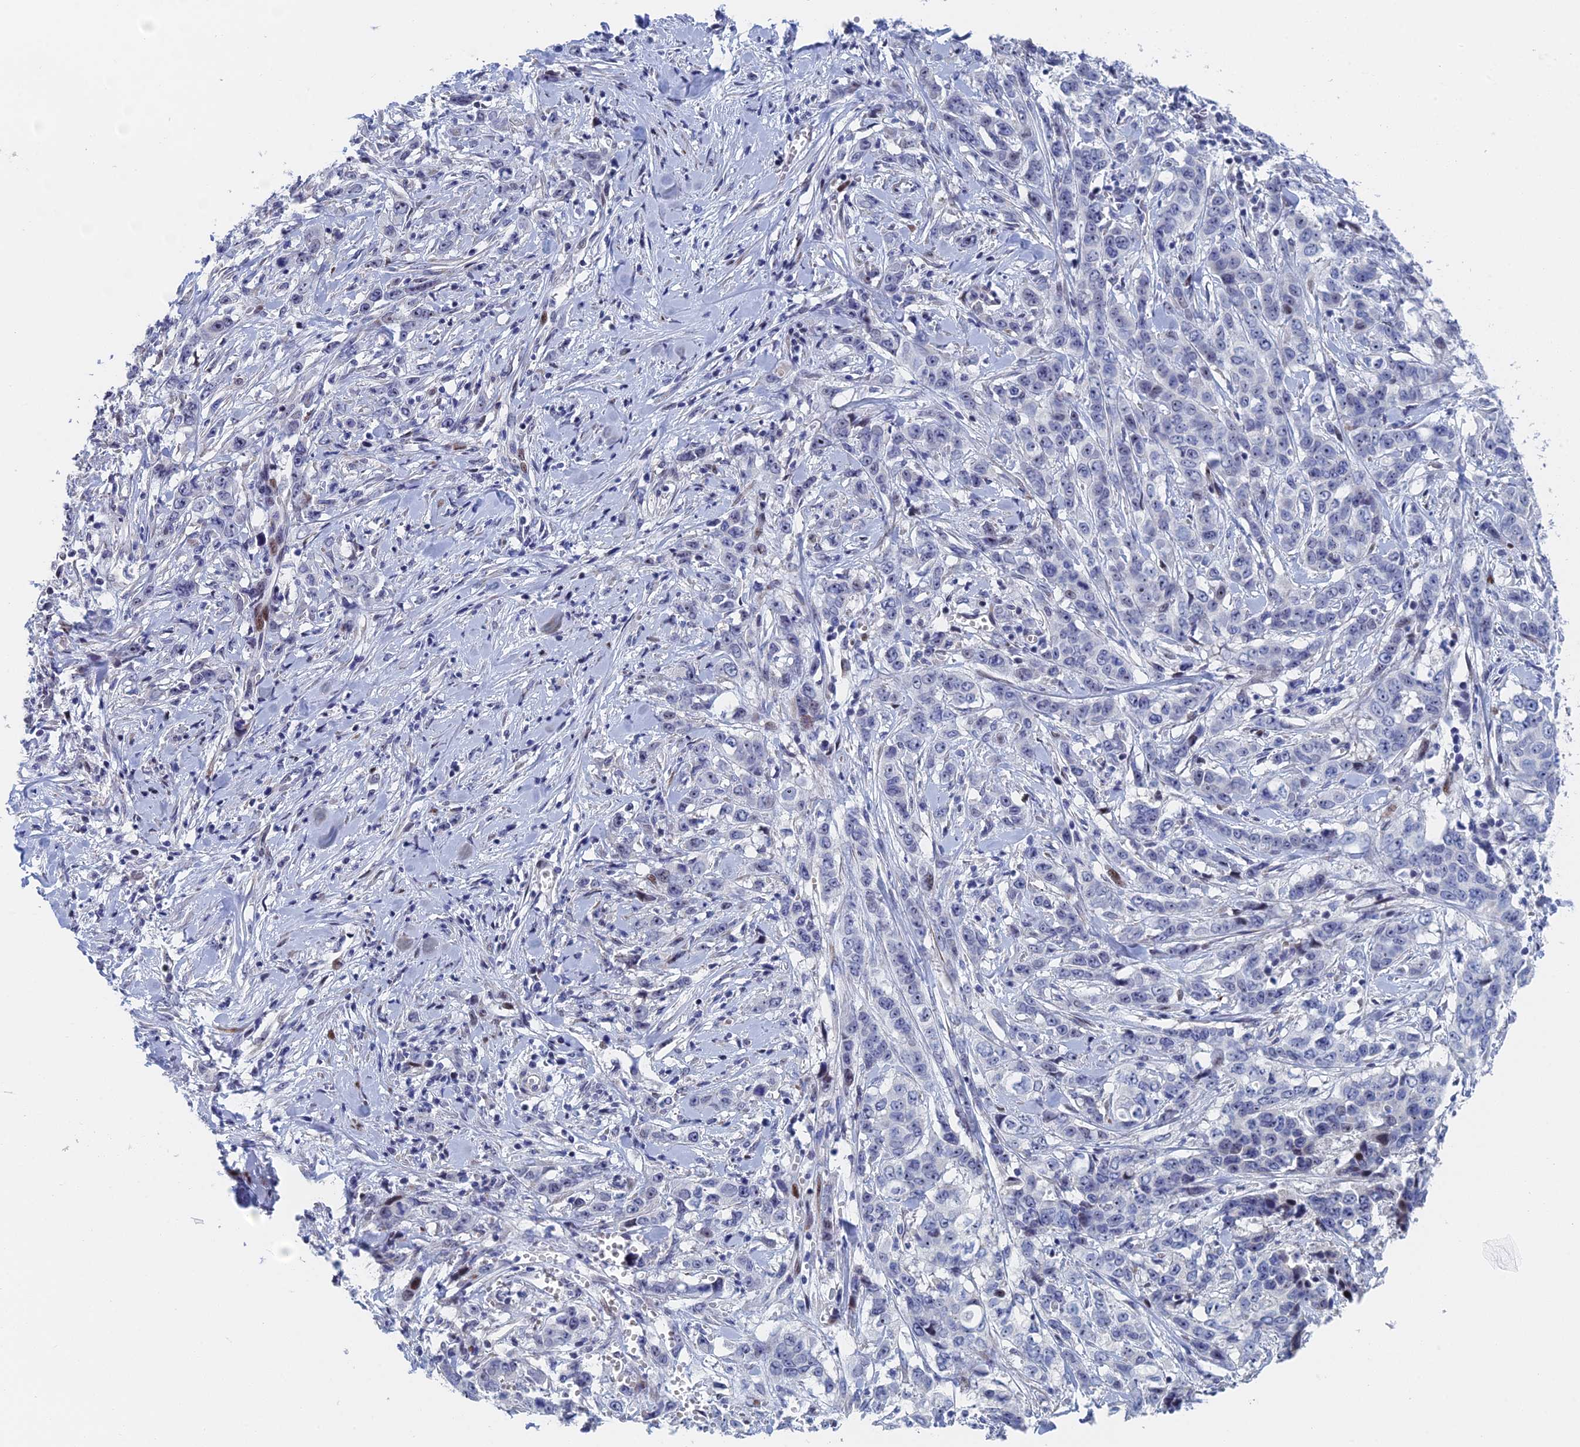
{"staining": {"intensity": "negative", "quantity": "none", "location": "none"}, "tissue": "stomach cancer", "cell_type": "Tumor cells", "image_type": "cancer", "snomed": [{"axis": "morphology", "description": "Adenocarcinoma, NOS"}, {"axis": "topography", "description": "Stomach, upper"}], "caption": "High power microscopy histopathology image of an immunohistochemistry (IHC) photomicrograph of stomach cancer (adenocarcinoma), revealing no significant positivity in tumor cells.", "gene": "DRGX", "patient": {"sex": "male", "age": 62}}